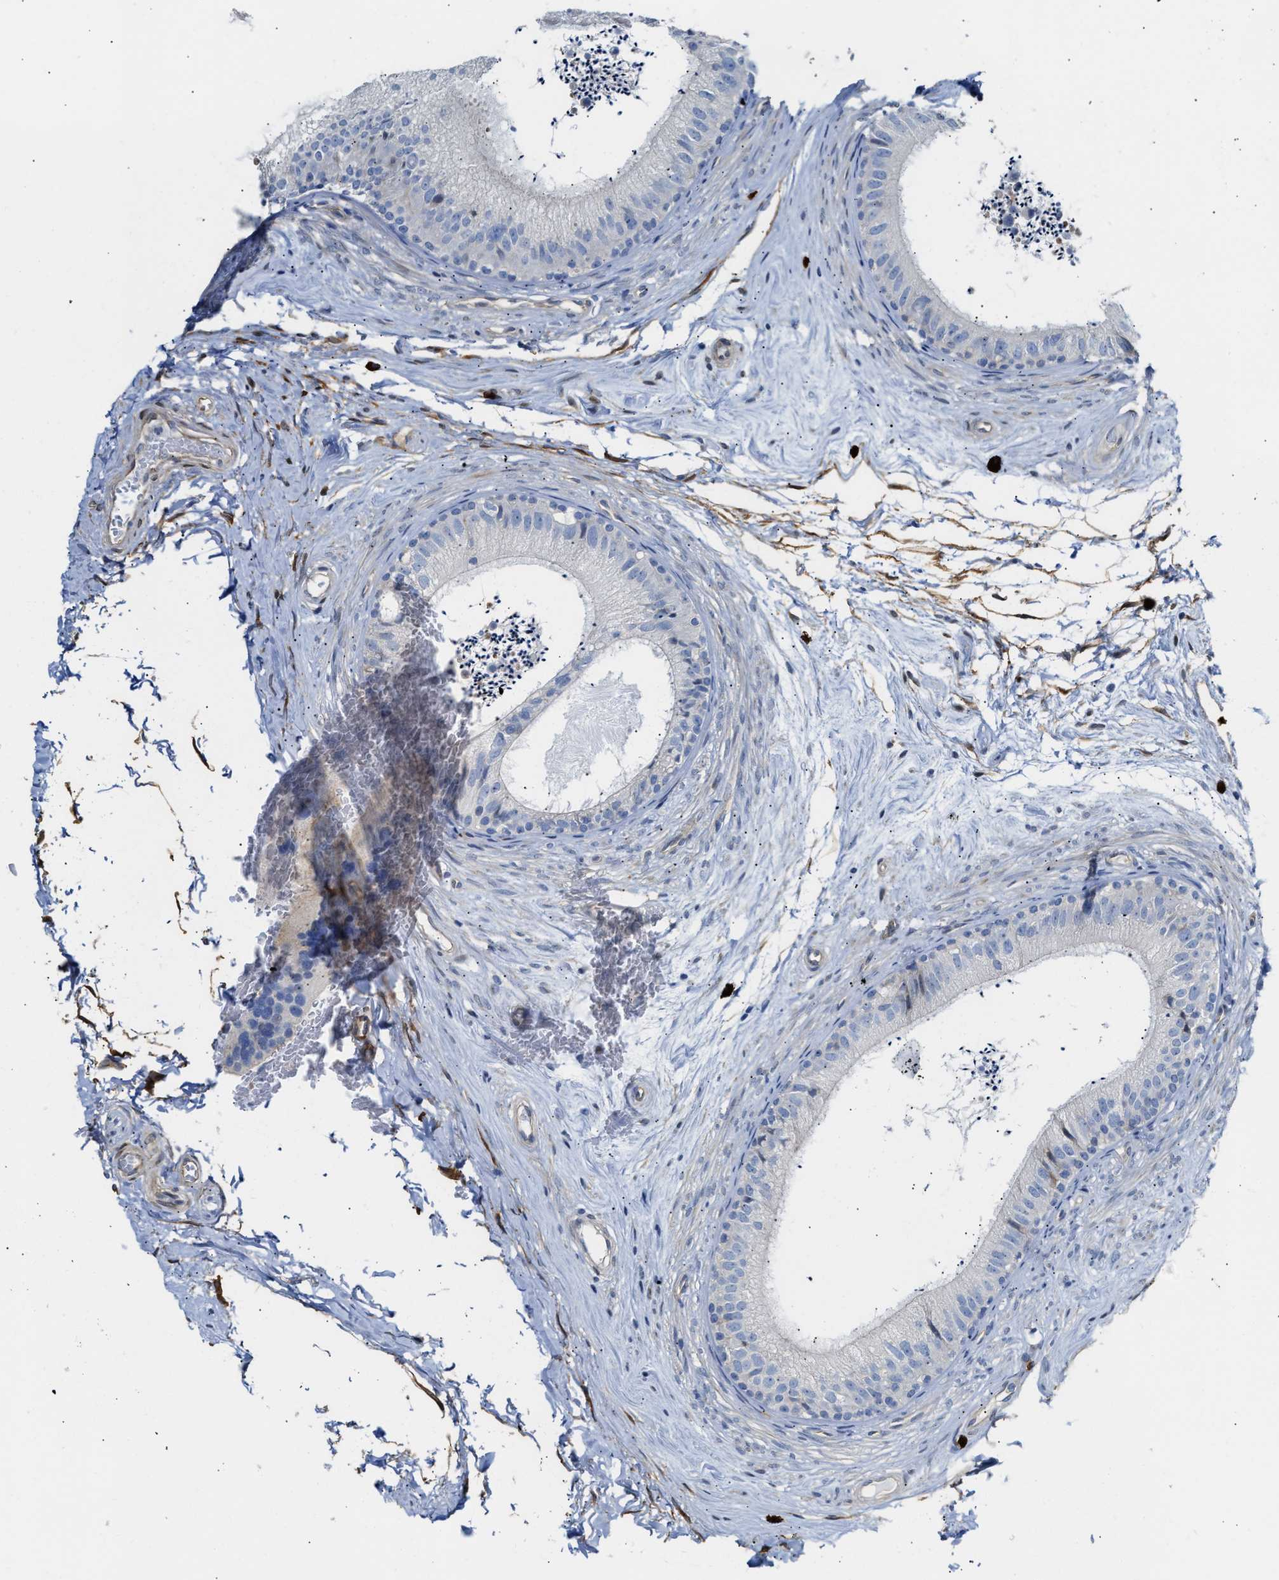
{"staining": {"intensity": "negative", "quantity": "none", "location": "none"}, "tissue": "epididymis", "cell_type": "Glandular cells", "image_type": "normal", "snomed": [{"axis": "morphology", "description": "Normal tissue, NOS"}, {"axis": "topography", "description": "Epididymis"}], "caption": "This image is of normal epididymis stained with immunohistochemistry (IHC) to label a protein in brown with the nuclei are counter-stained blue. There is no expression in glandular cells.", "gene": "FHL1", "patient": {"sex": "male", "age": 56}}